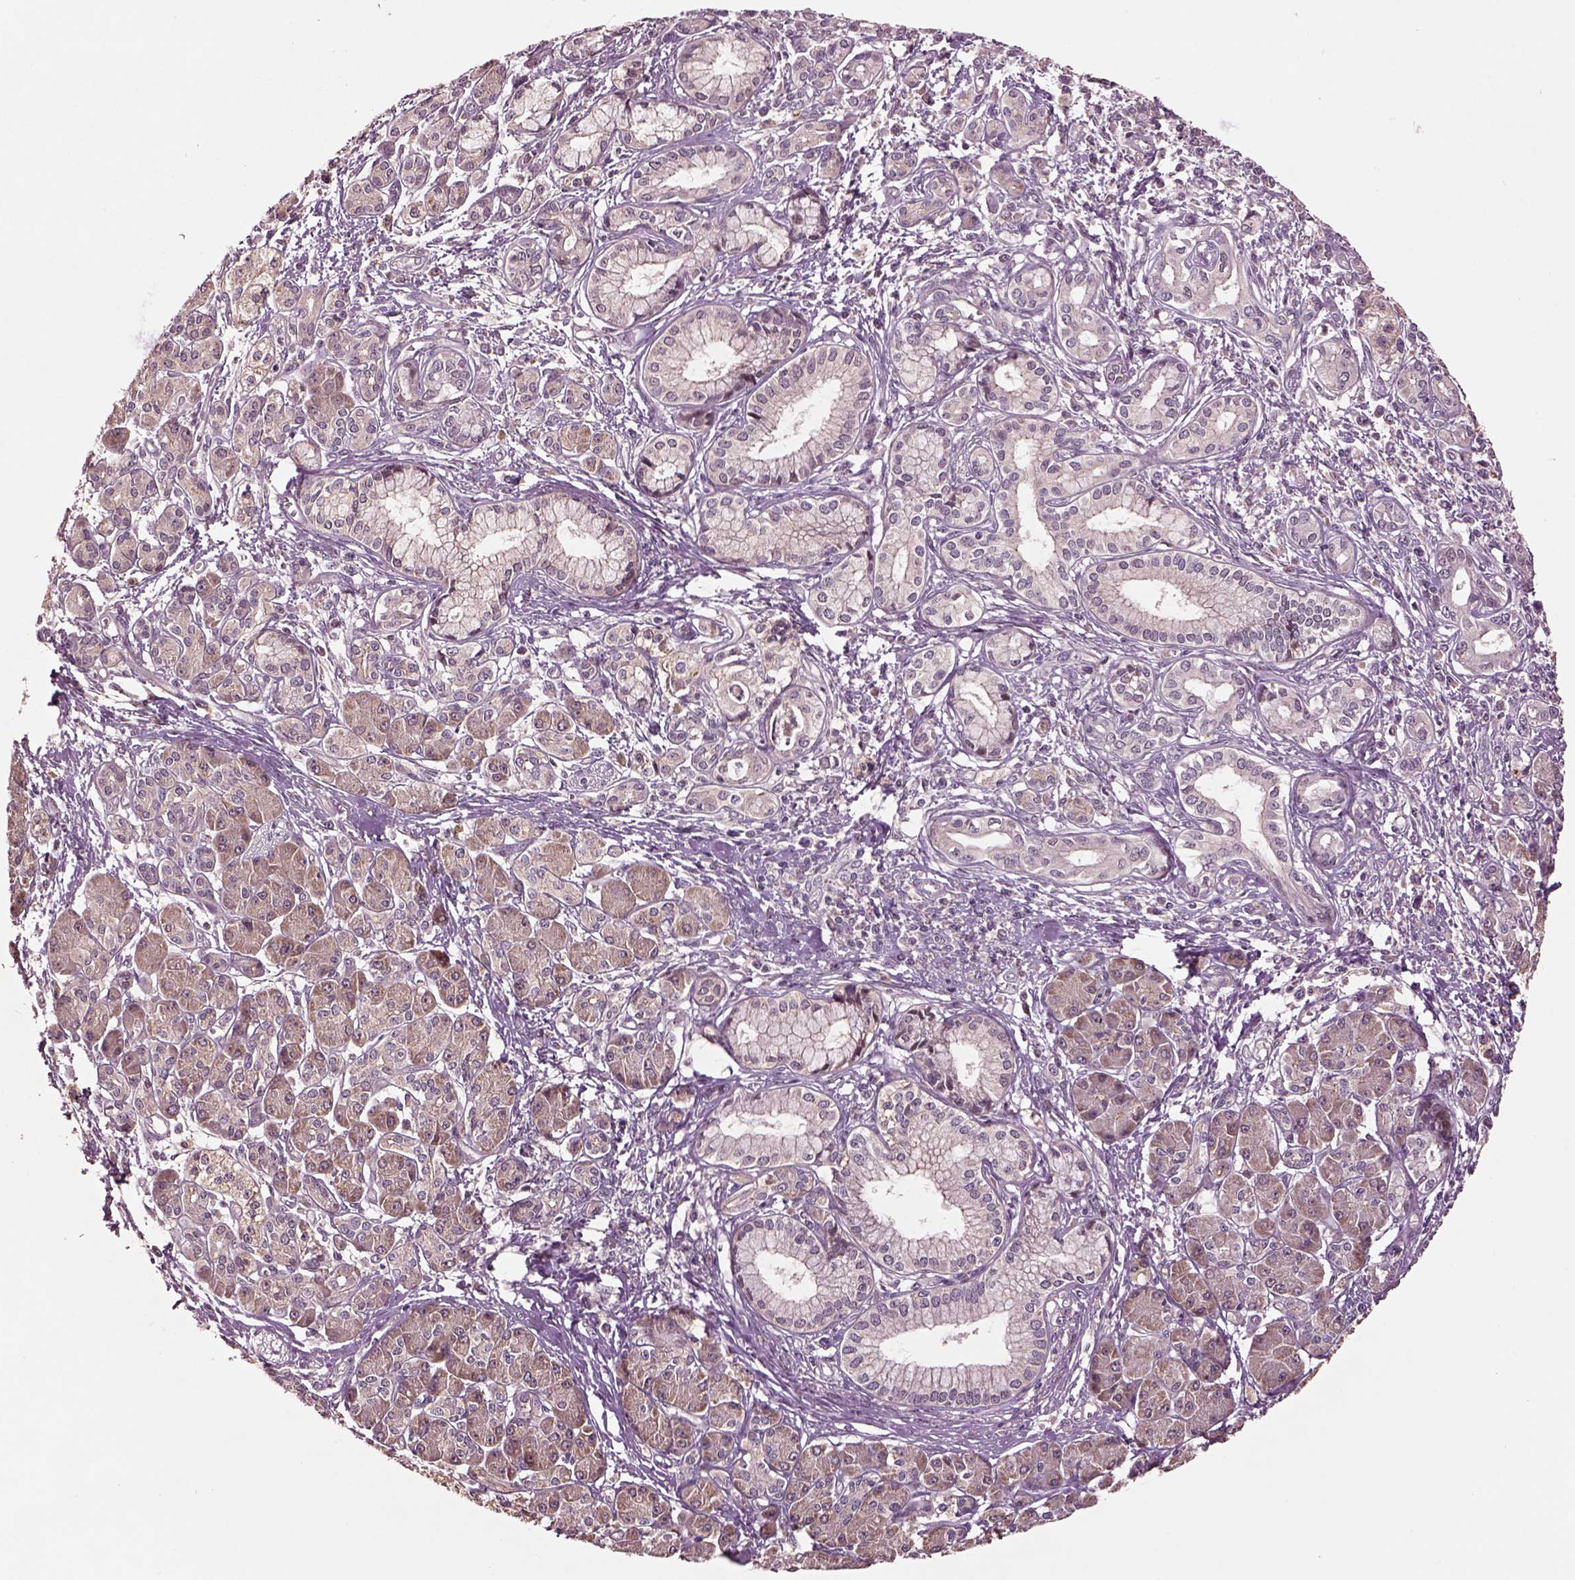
{"staining": {"intensity": "negative", "quantity": "none", "location": "none"}, "tissue": "pancreatic cancer", "cell_type": "Tumor cells", "image_type": "cancer", "snomed": [{"axis": "morphology", "description": "Adenocarcinoma, NOS"}, {"axis": "topography", "description": "Pancreas"}], "caption": "Human pancreatic cancer stained for a protein using immunohistochemistry shows no expression in tumor cells.", "gene": "MTHFS", "patient": {"sex": "male", "age": 70}}